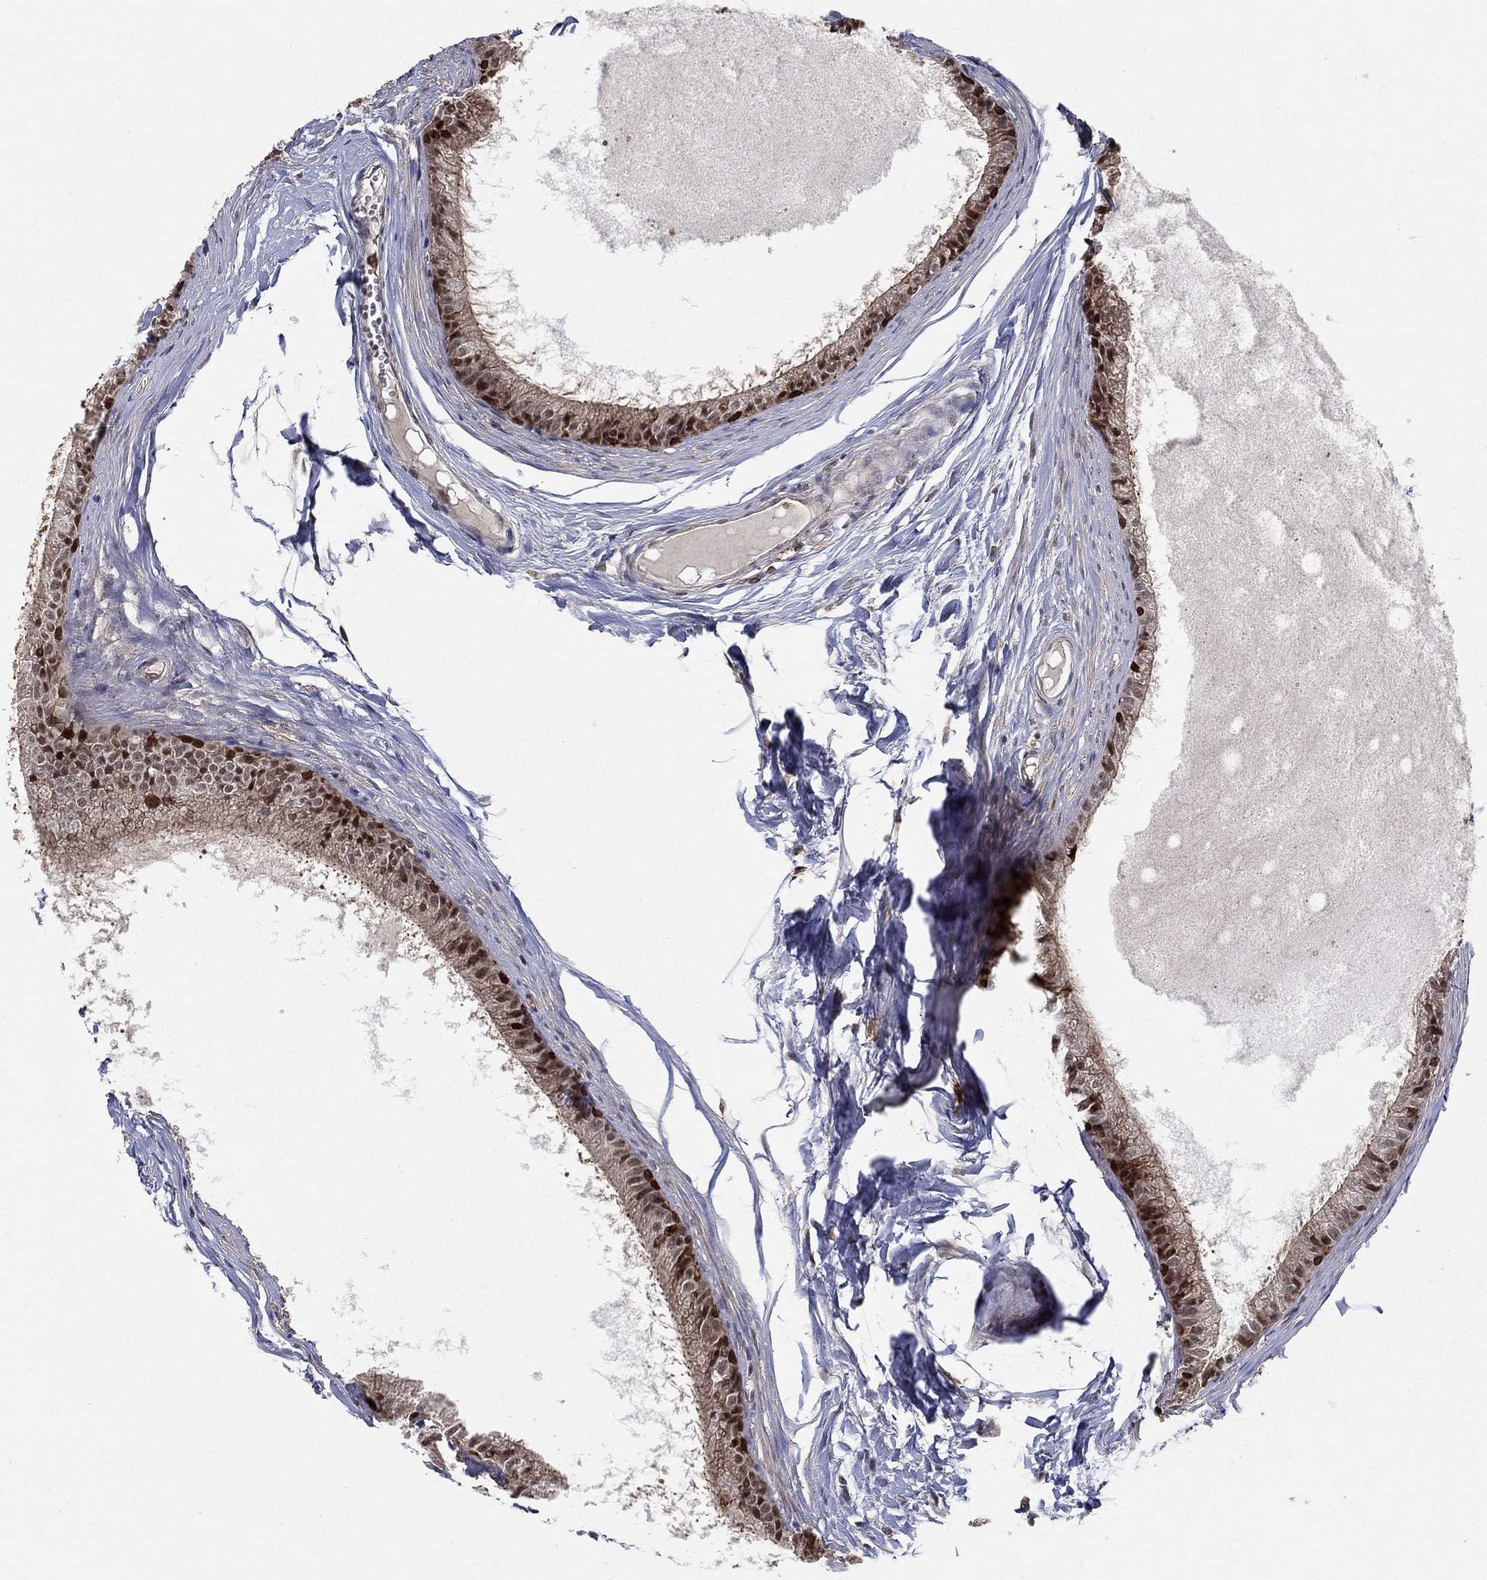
{"staining": {"intensity": "weak", "quantity": ">75%", "location": "cytoplasmic/membranous"}, "tissue": "epididymis", "cell_type": "Glandular cells", "image_type": "normal", "snomed": [{"axis": "morphology", "description": "Normal tissue, NOS"}, {"axis": "topography", "description": "Epididymis"}], "caption": "Protein expression analysis of normal epididymis displays weak cytoplasmic/membranous expression in approximately >75% of glandular cells.", "gene": "CCDC66", "patient": {"sex": "male", "age": 51}}